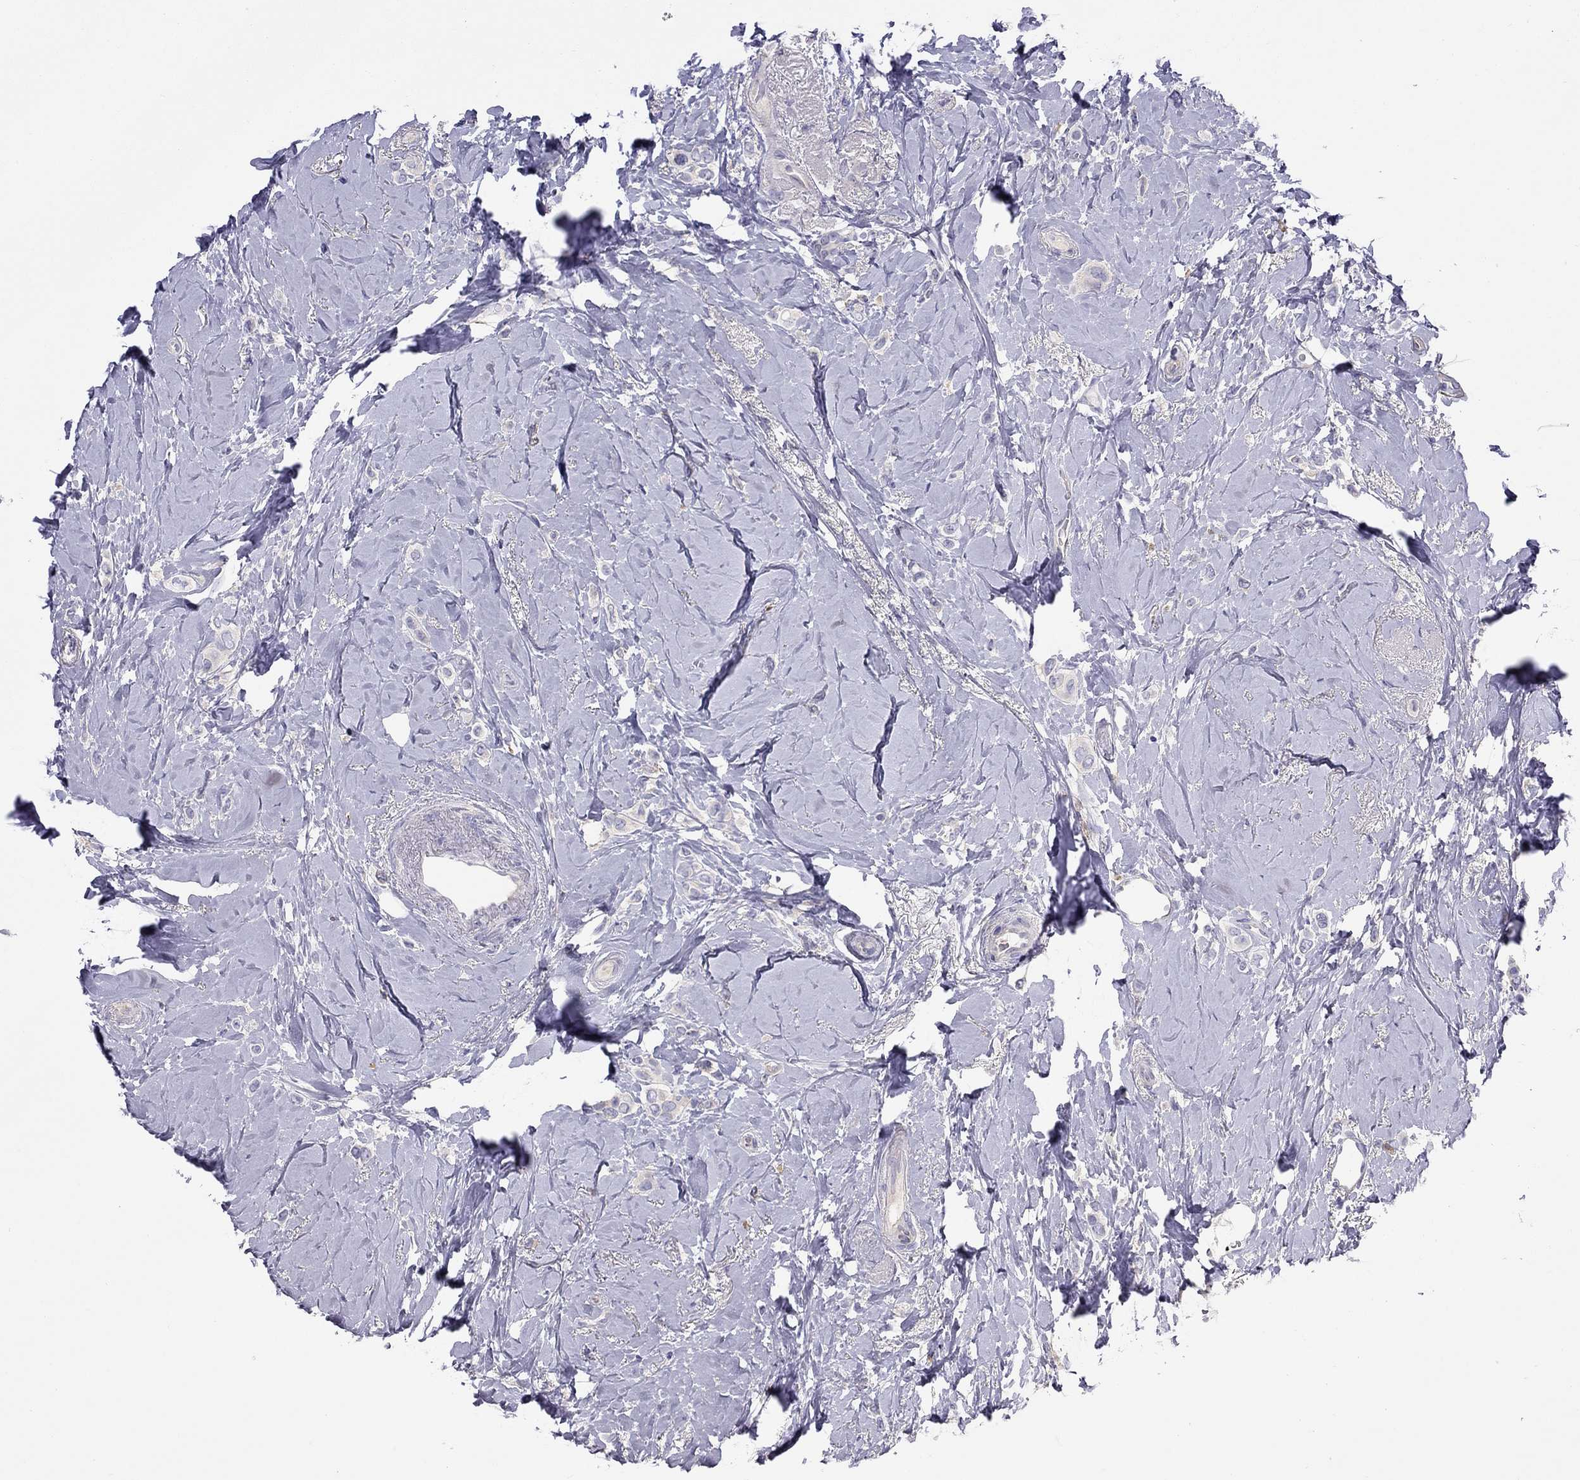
{"staining": {"intensity": "negative", "quantity": "none", "location": "none"}, "tissue": "breast cancer", "cell_type": "Tumor cells", "image_type": "cancer", "snomed": [{"axis": "morphology", "description": "Lobular carcinoma"}, {"axis": "topography", "description": "Breast"}], "caption": "This image is of breast lobular carcinoma stained with immunohistochemistry to label a protein in brown with the nuclei are counter-stained blue. There is no positivity in tumor cells. Nuclei are stained in blue.", "gene": "ALOX15B", "patient": {"sex": "female", "age": 66}}